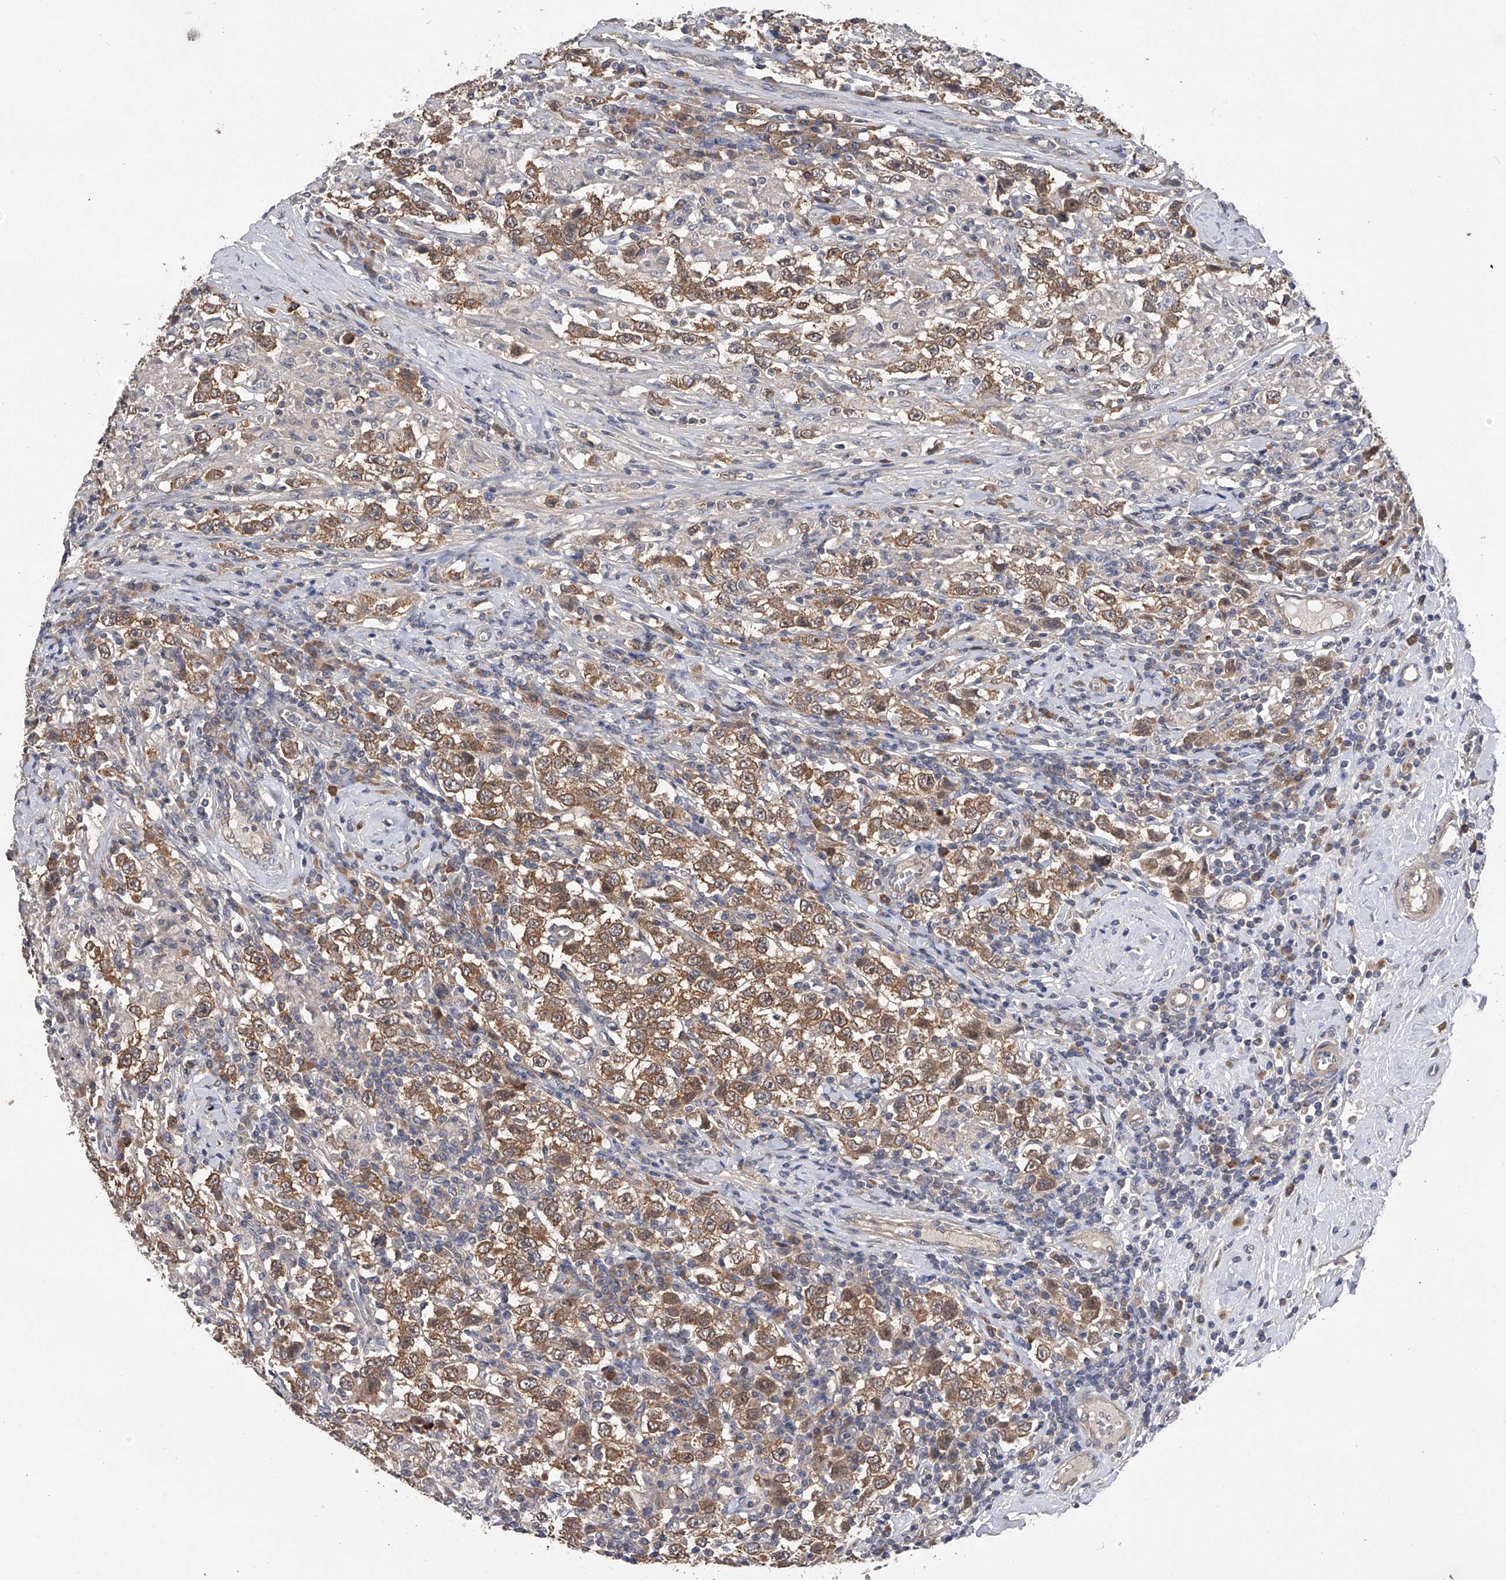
{"staining": {"intensity": "moderate", "quantity": ">75%", "location": "cytoplasmic/membranous"}, "tissue": "testis cancer", "cell_type": "Tumor cells", "image_type": "cancer", "snomed": [{"axis": "morphology", "description": "Seminoma, NOS"}, {"axis": "topography", "description": "Testis"}], "caption": "Immunohistochemistry (DAB (3,3'-diaminobenzidine)) staining of human testis seminoma displays moderate cytoplasmic/membranous protein expression in about >75% of tumor cells.", "gene": "CFAP298", "patient": {"sex": "male", "age": 41}}